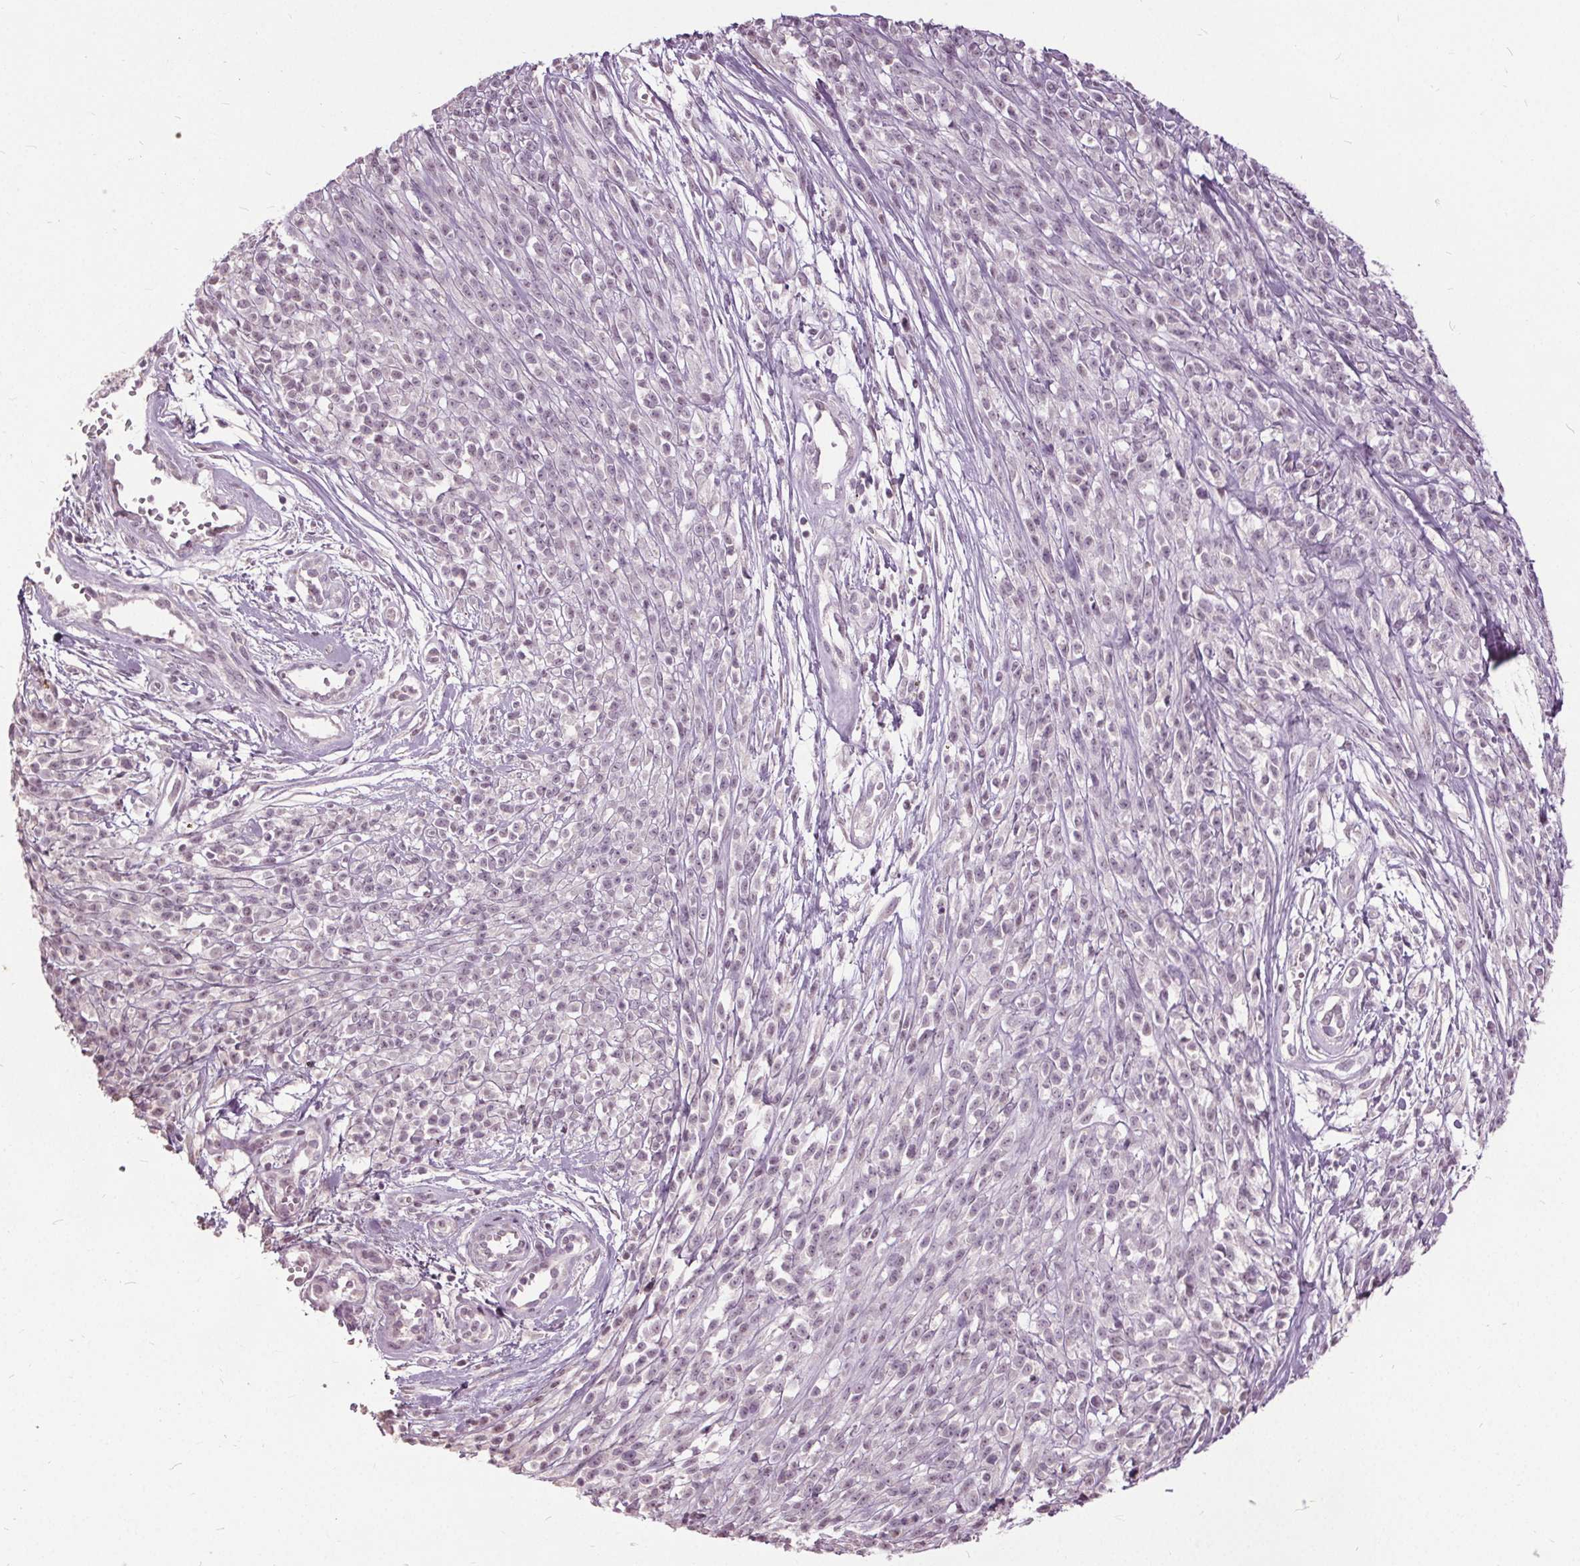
{"staining": {"intensity": "negative", "quantity": "none", "location": "none"}, "tissue": "melanoma", "cell_type": "Tumor cells", "image_type": "cancer", "snomed": [{"axis": "morphology", "description": "Malignant melanoma, NOS"}, {"axis": "topography", "description": "Skin"}, {"axis": "topography", "description": "Skin of trunk"}], "caption": "There is no significant staining in tumor cells of malignant melanoma. The staining is performed using DAB brown chromogen with nuclei counter-stained in using hematoxylin.", "gene": "CXCL16", "patient": {"sex": "male", "age": 74}}